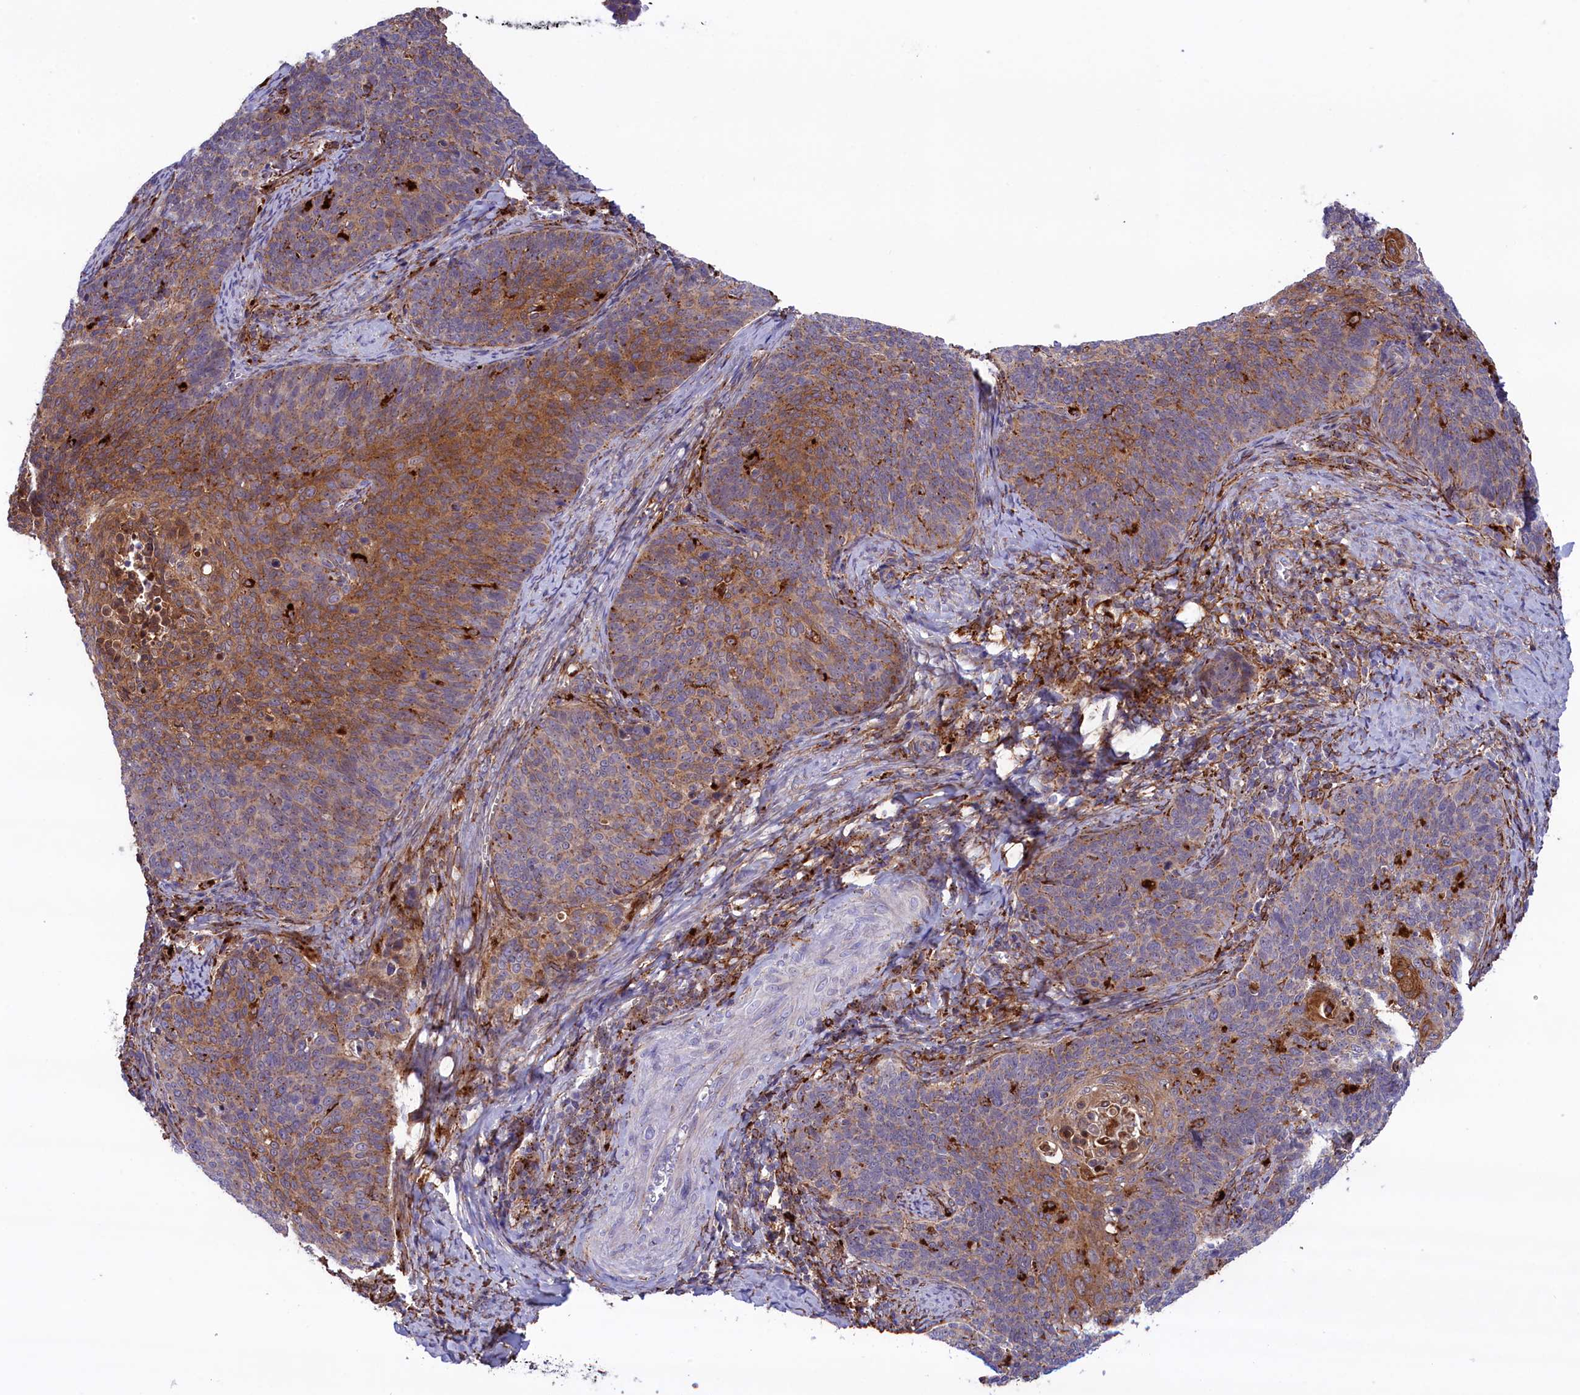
{"staining": {"intensity": "moderate", "quantity": "25%-75%", "location": "cytoplasmic/membranous"}, "tissue": "cervical cancer", "cell_type": "Tumor cells", "image_type": "cancer", "snomed": [{"axis": "morphology", "description": "Normal tissue, NOS"}, {"axis": "morphology", "description": "Squamous cell carcinoma, NOS"}, {"axis": "topography", "description": "Cervix"}], "caption": "A medium amount of moderate cytoplasmic/membranous positivity is appreciated in approximately 25%-75% of tumor cells in cervical cancer tissue.", "gene": "MAN2B1", "patient": {"sex": "female", "age": 39}}